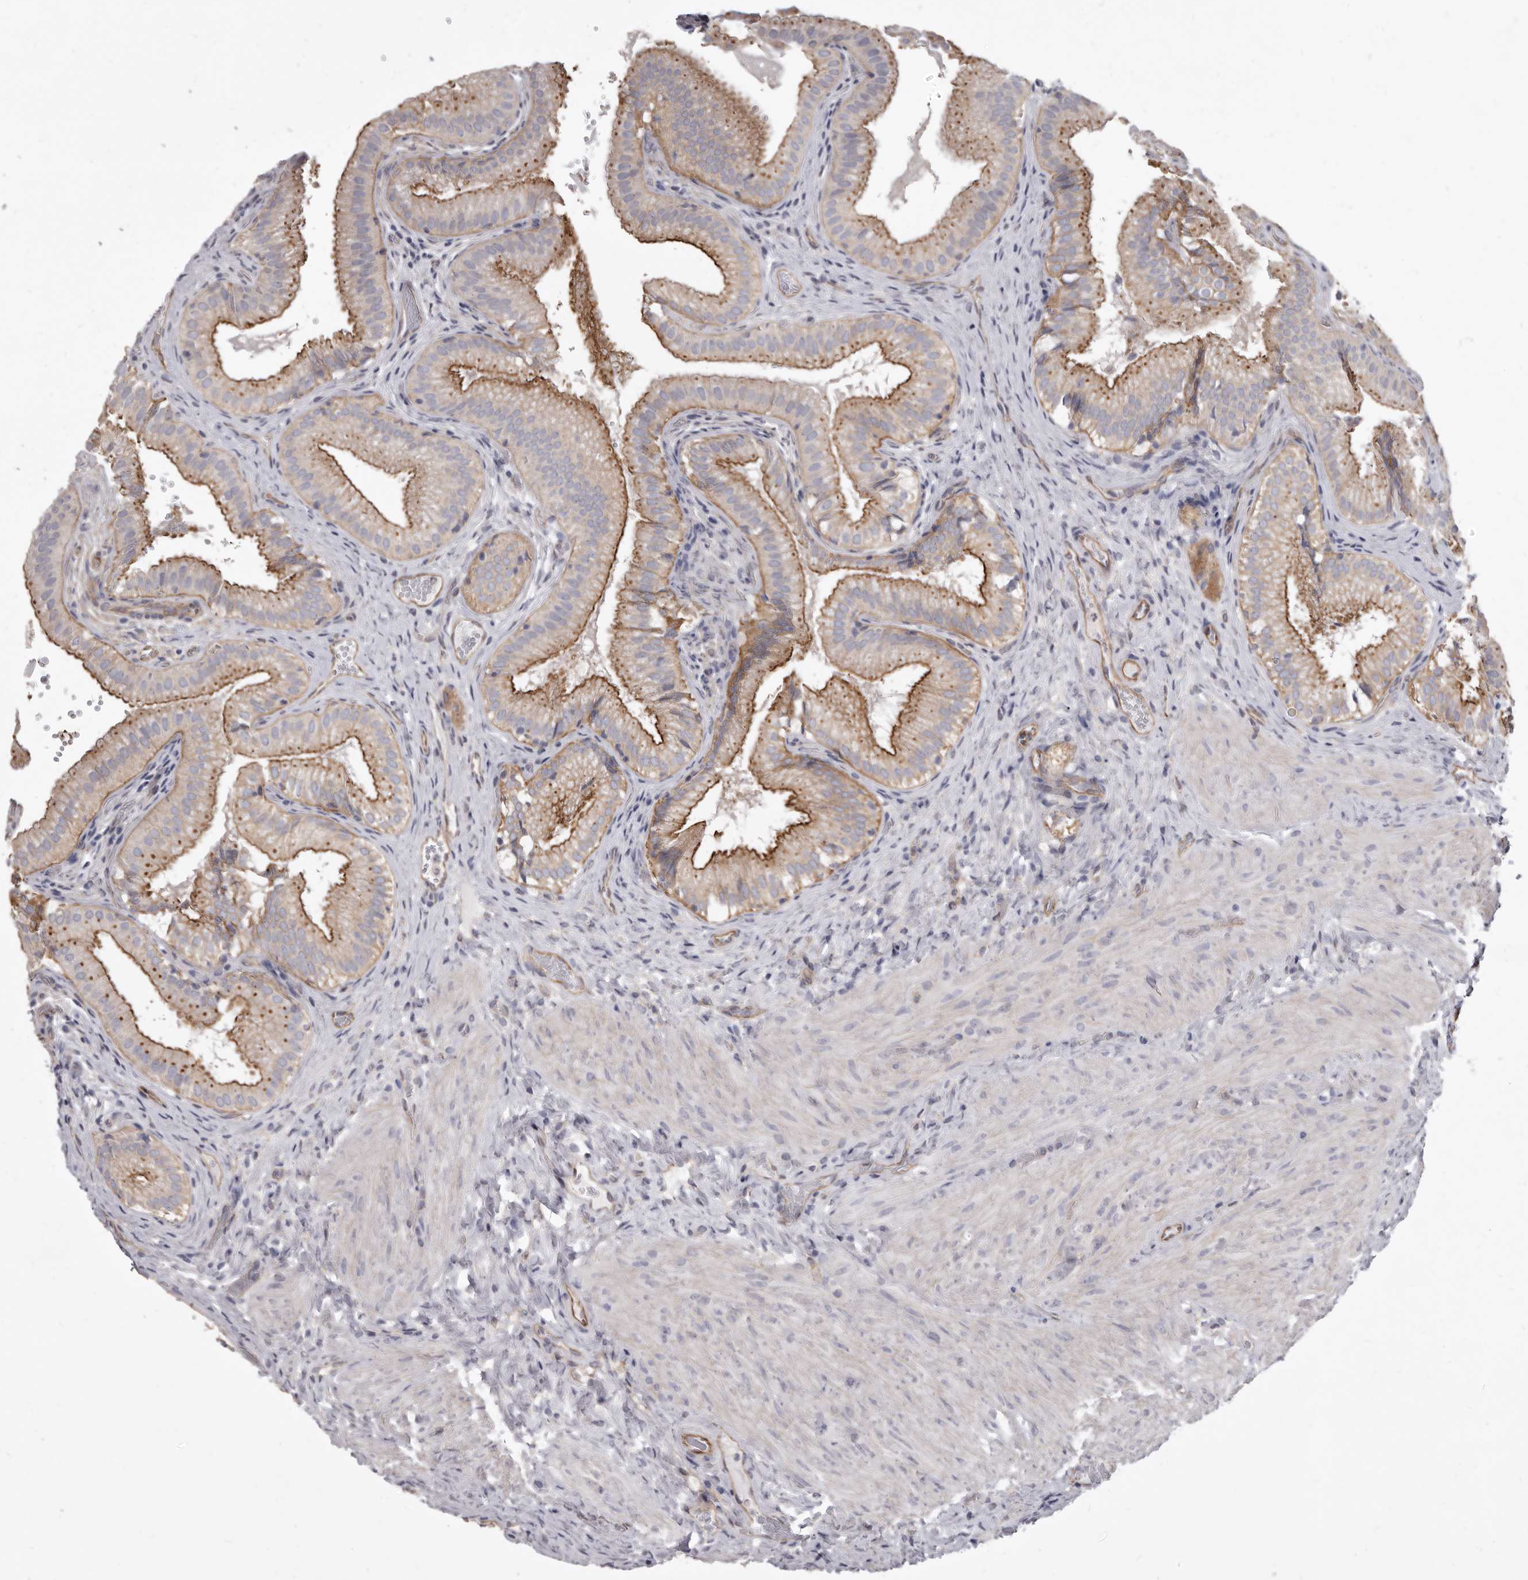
{"staining": {"intensity": "strong", "quantity": "25%-75%", "location": "cytoplasmic/membranous"}, "tissue": "gallbladder", "cell_type": "Glandular cells", "image_type": "normal", "snomed": [{"axis": "morphology", "description": "Normal tissue, NOS"}, {"axis": "topography", "description": "Gallbladder"}], "caption": "An IHC histopathology image of unremarkable tissue is shown. Protein staining in brown shows strong cytoplasmic/membranous positivity in gallbladder within glandular cells. The staining was performed using DAB (3,3'-diaminobenzidine), with brown indicating positive protein expression. Nuclei are stained blue with hematoxylin.", "gene": "P2RX6", "patient": {"sex": "female", "age": 30}}